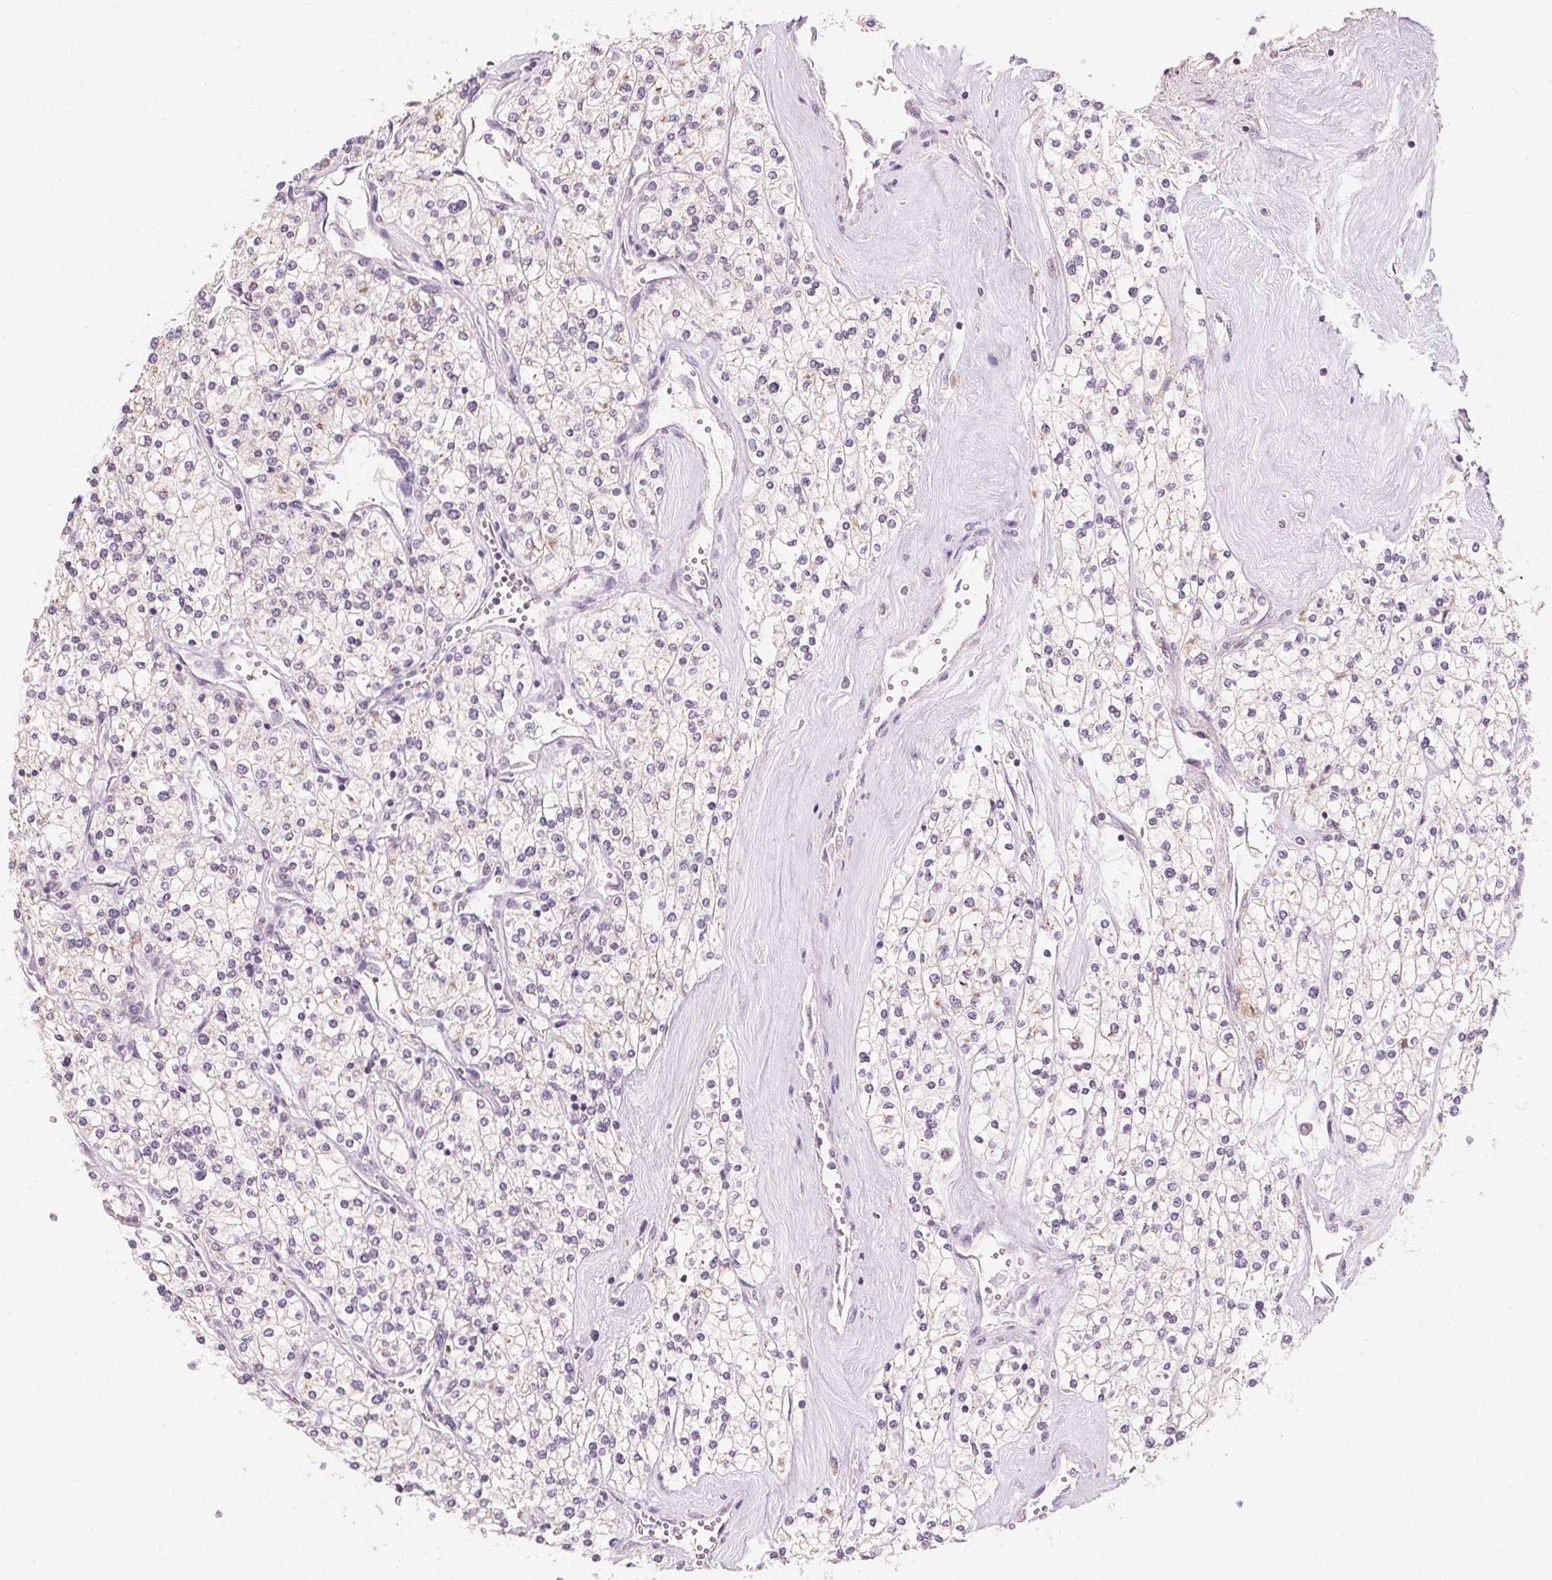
{"staining": {"intensity": "negative", "quantity": "none", "location": "none"}, "tissue": "renal cancer", "cell_type": "Tumor cells", "image_type": "cancer", "snomed": [{"axis": "morphology", "description": "Adenocarcinoma, NOS"}, {"axis": "topography", "description": "Kidney"}], "caption": "An immunohistochemistry (IHC) image of renal cancer is shown. There is no staining in tumor cells of renal cancer.", "gene": "DRAM2", "patient": {"sex": "male", "age": 80}}